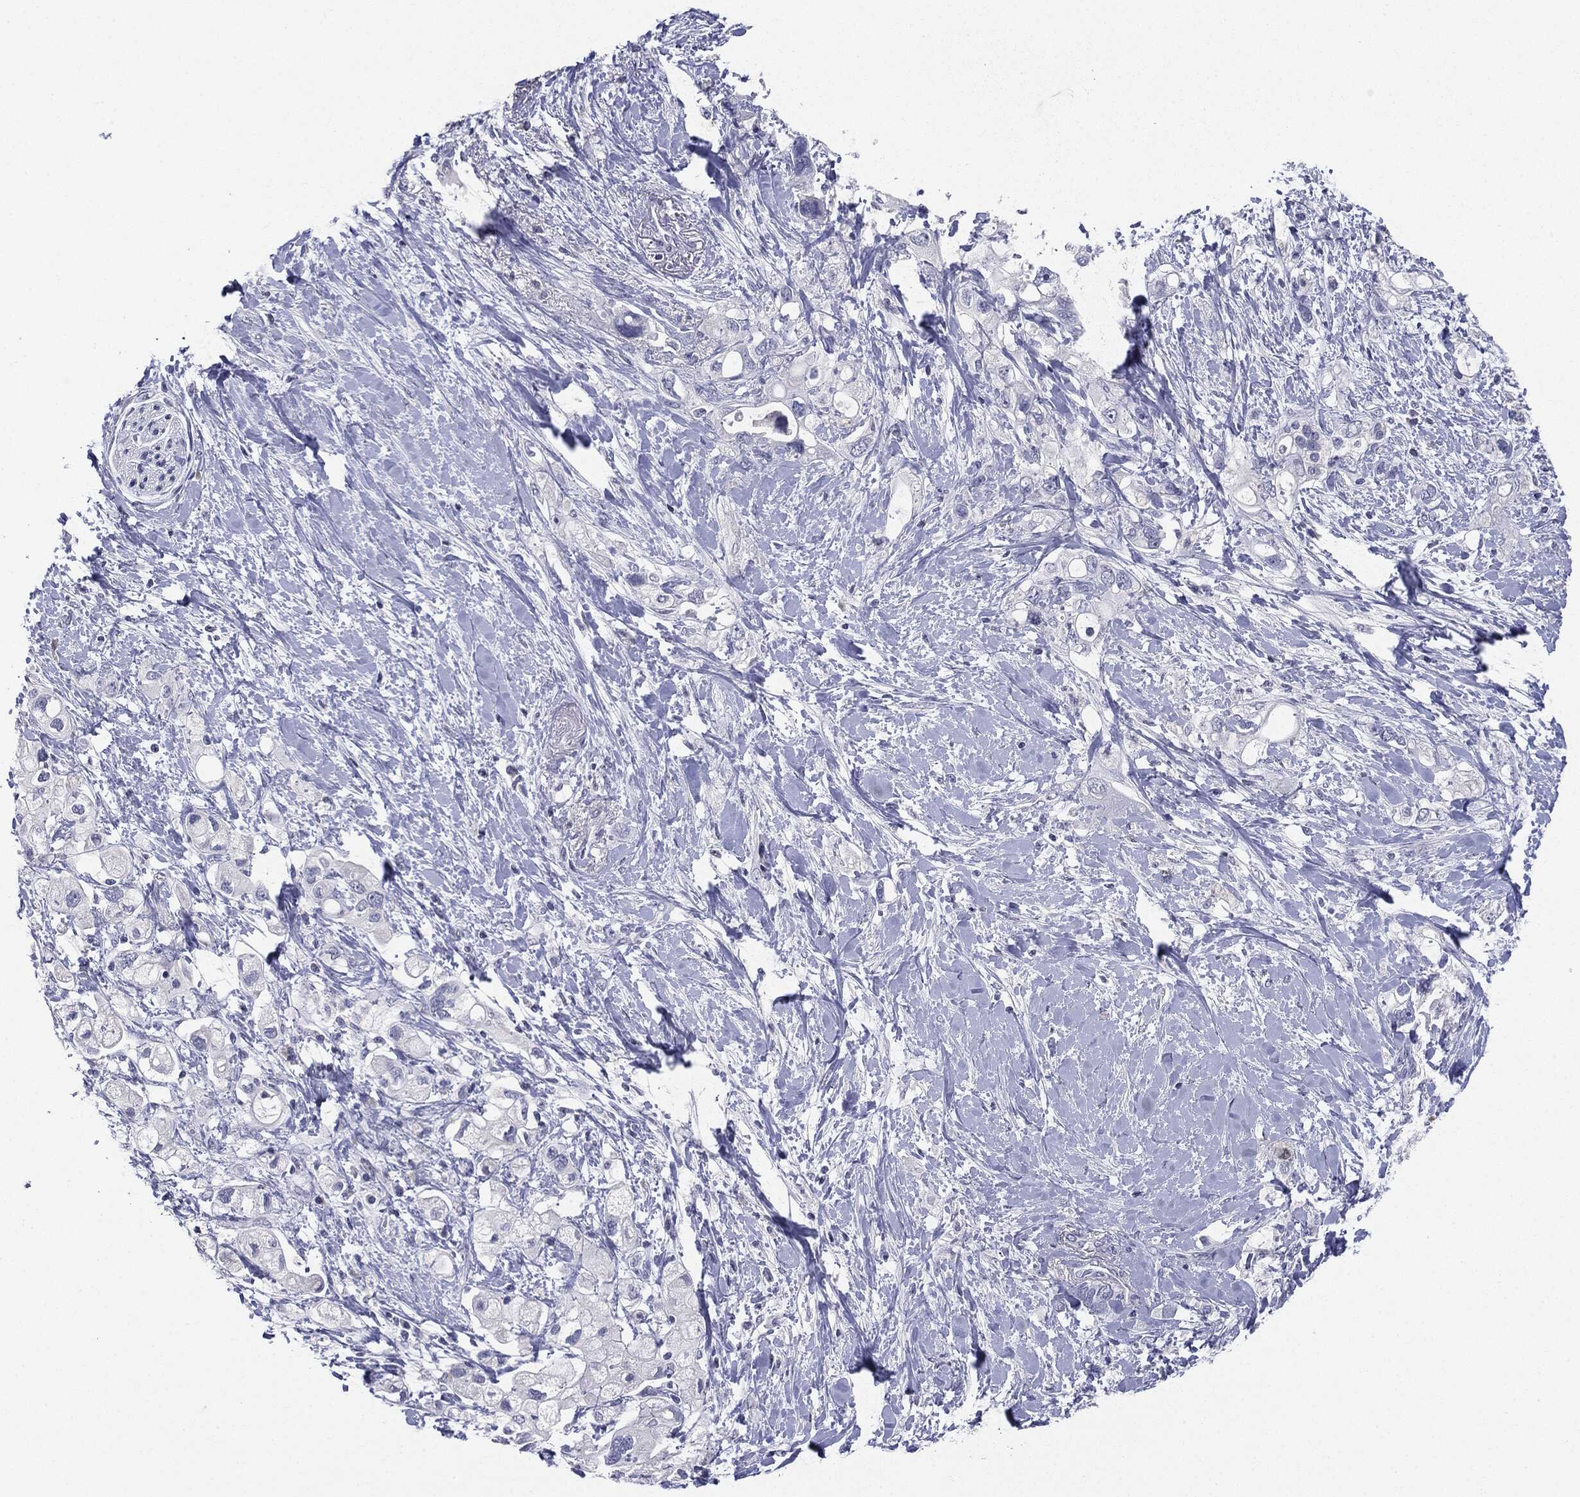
{"staining": {"intensity": "negative", "quantity": "none", "location": "none"}, "tissue": "pancreatic cancer", "cell_type": "Tumor cells", "image_type": "cancer", "snomed": [{"axis": "morphology", "description": "Adenocarcinoma, NOS"}, {"axis": "topography", "description": "Pancreas"}], "caption": "Protein analysis of pancreatic cancer (adenocarcinoma) exhibits no significant staining in tumor cells.", "gene": "SERPINB4", "patient": {"sex": "female", "age": 56}}